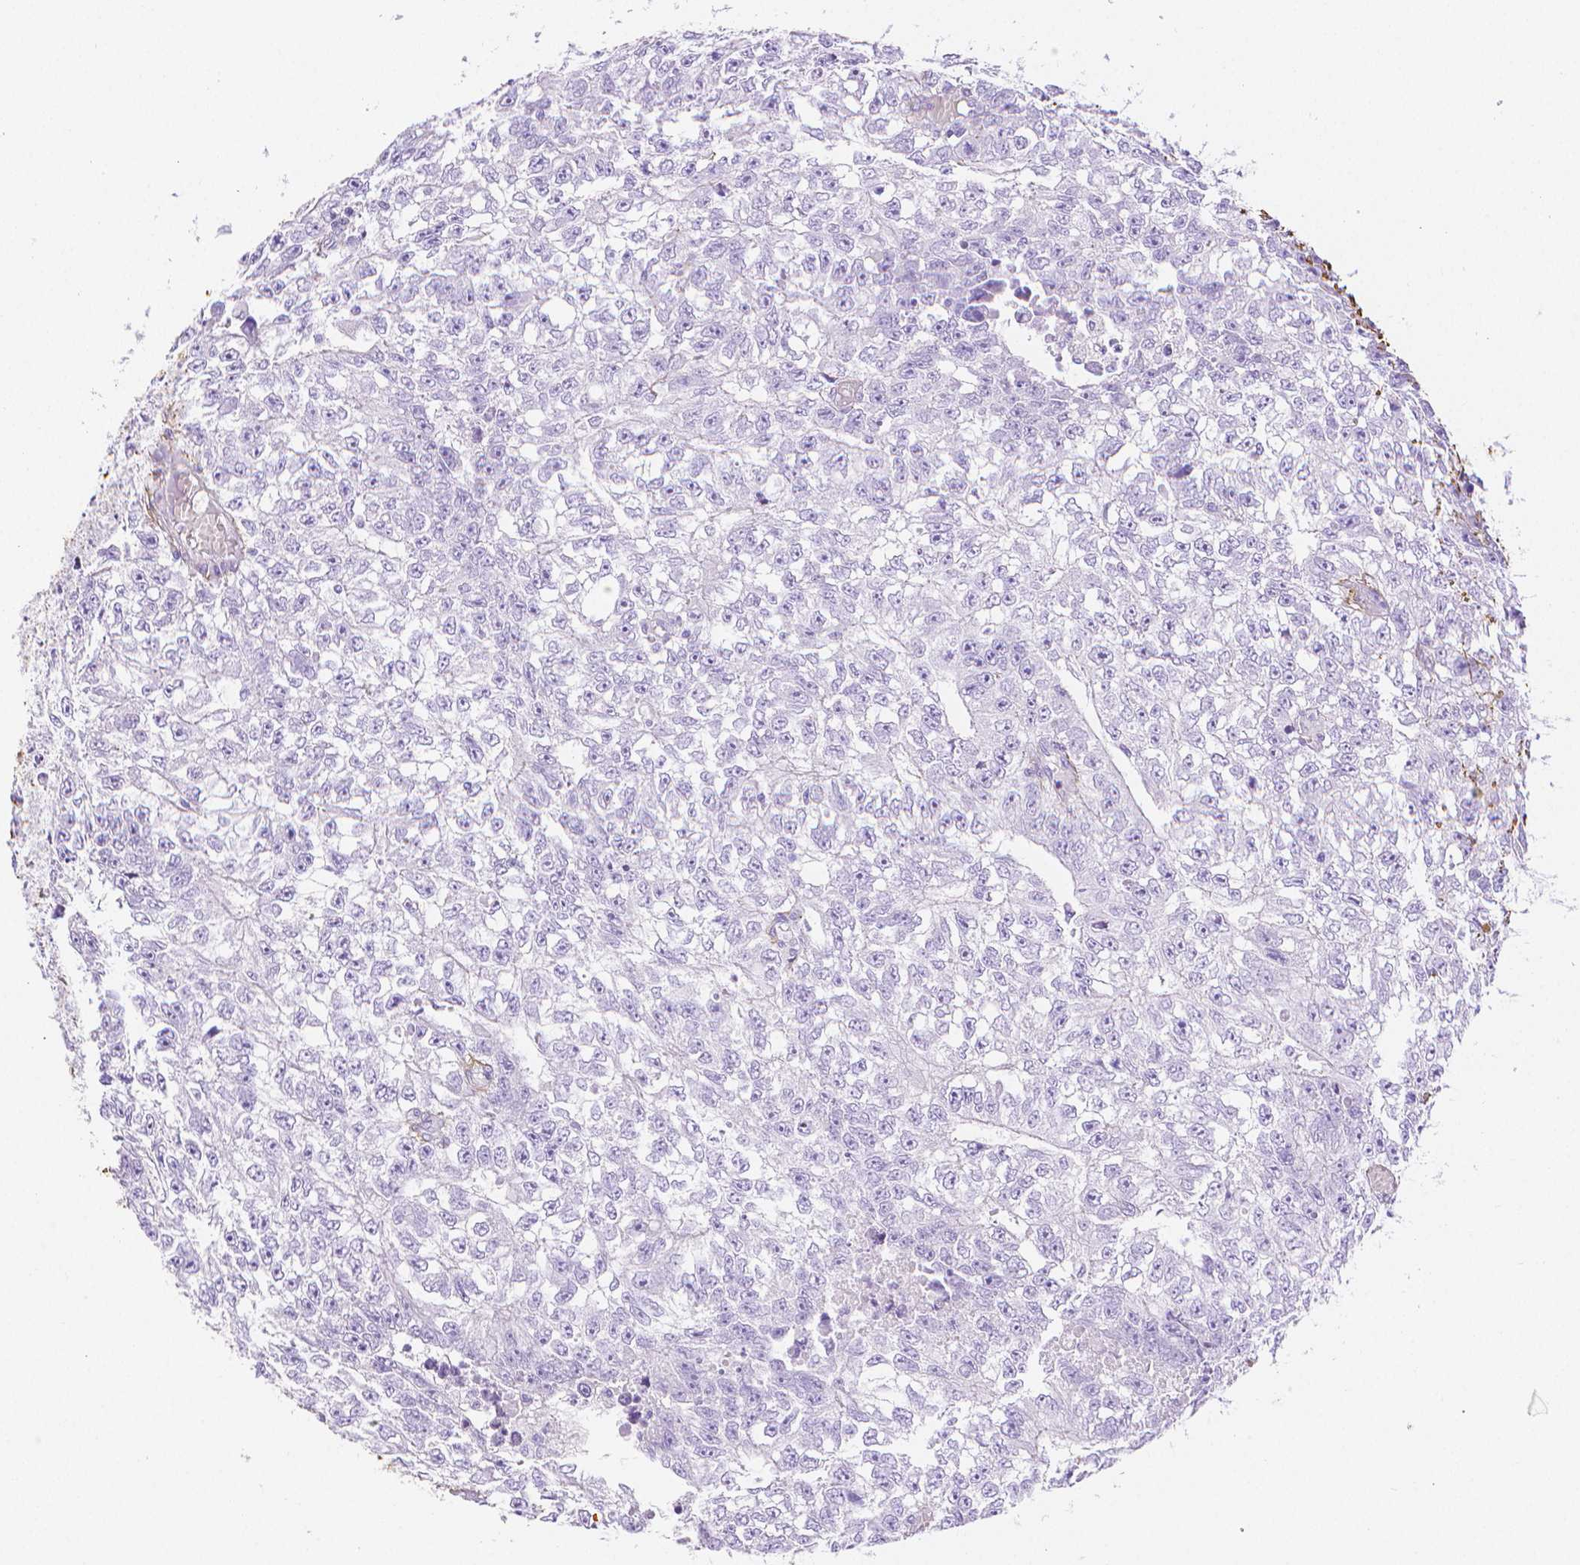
{"staining": {"intensity": "negative", "quantity": "none", "location": "none"}, "tissue": "testis cancer", "cell_type": "Tumor cells", "image_type": "cancer", "snomed": [{"axis": "morphology", "description": "Carcinoma, Embryonal, NOS"}, {"axis": "morphology", "description": "Teratoma, malignant, NOS"}, {"axis": "topography", "description": "Testis"}], "caption": "High power microscopy histopathology image of an immunohistochemistry (IHC) photomicrograph of testis embryonal carcinoma, revealing no significant staining in tumor cells.", "gene": "FBN1", "patient": {"sex": "male", "age": 24}}